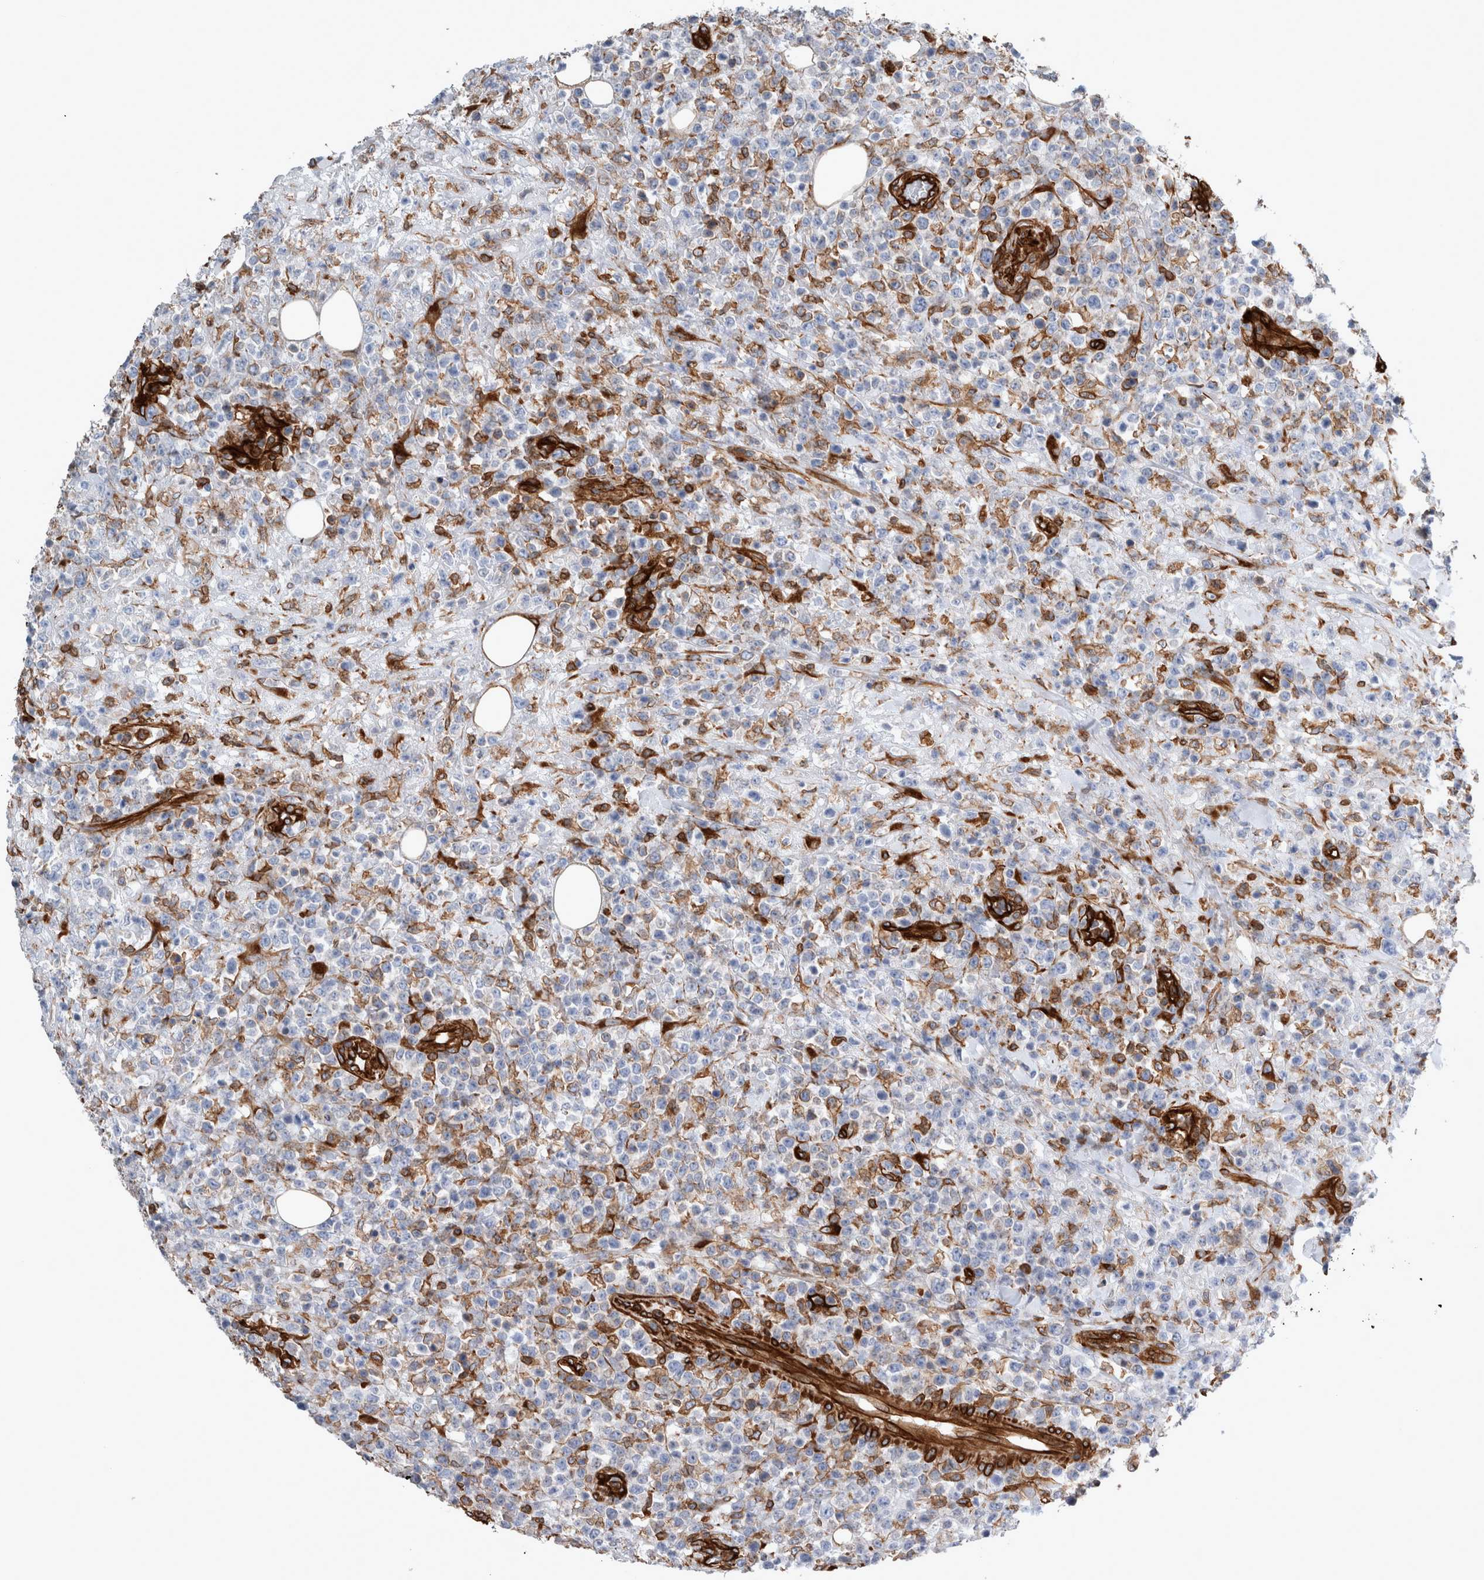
{"staining": {"intensity": "moderate", "quantity": "<25%", "location": "cytoplasmic/membranous"}, "tissue": "lymphoma", "cell_type": "Tumor cells", "image_type": "cancer", "snomed": [{"axis": "morphology", "description": "Malignant lymphoma, non-Hodgkin's type, High grade"}, {"axis": "topography", "description": "Colon"}], "caption": "There is low levels of moderate cytoplasmic/membranous positivity in tumor cells of high-grade malignant lymphoma, non-Hodgkin's type, as demonstrated by immunohistochemical staining (brown color).", "gene": "PLEC", "patient": {"sex": "female", "age": 53}}